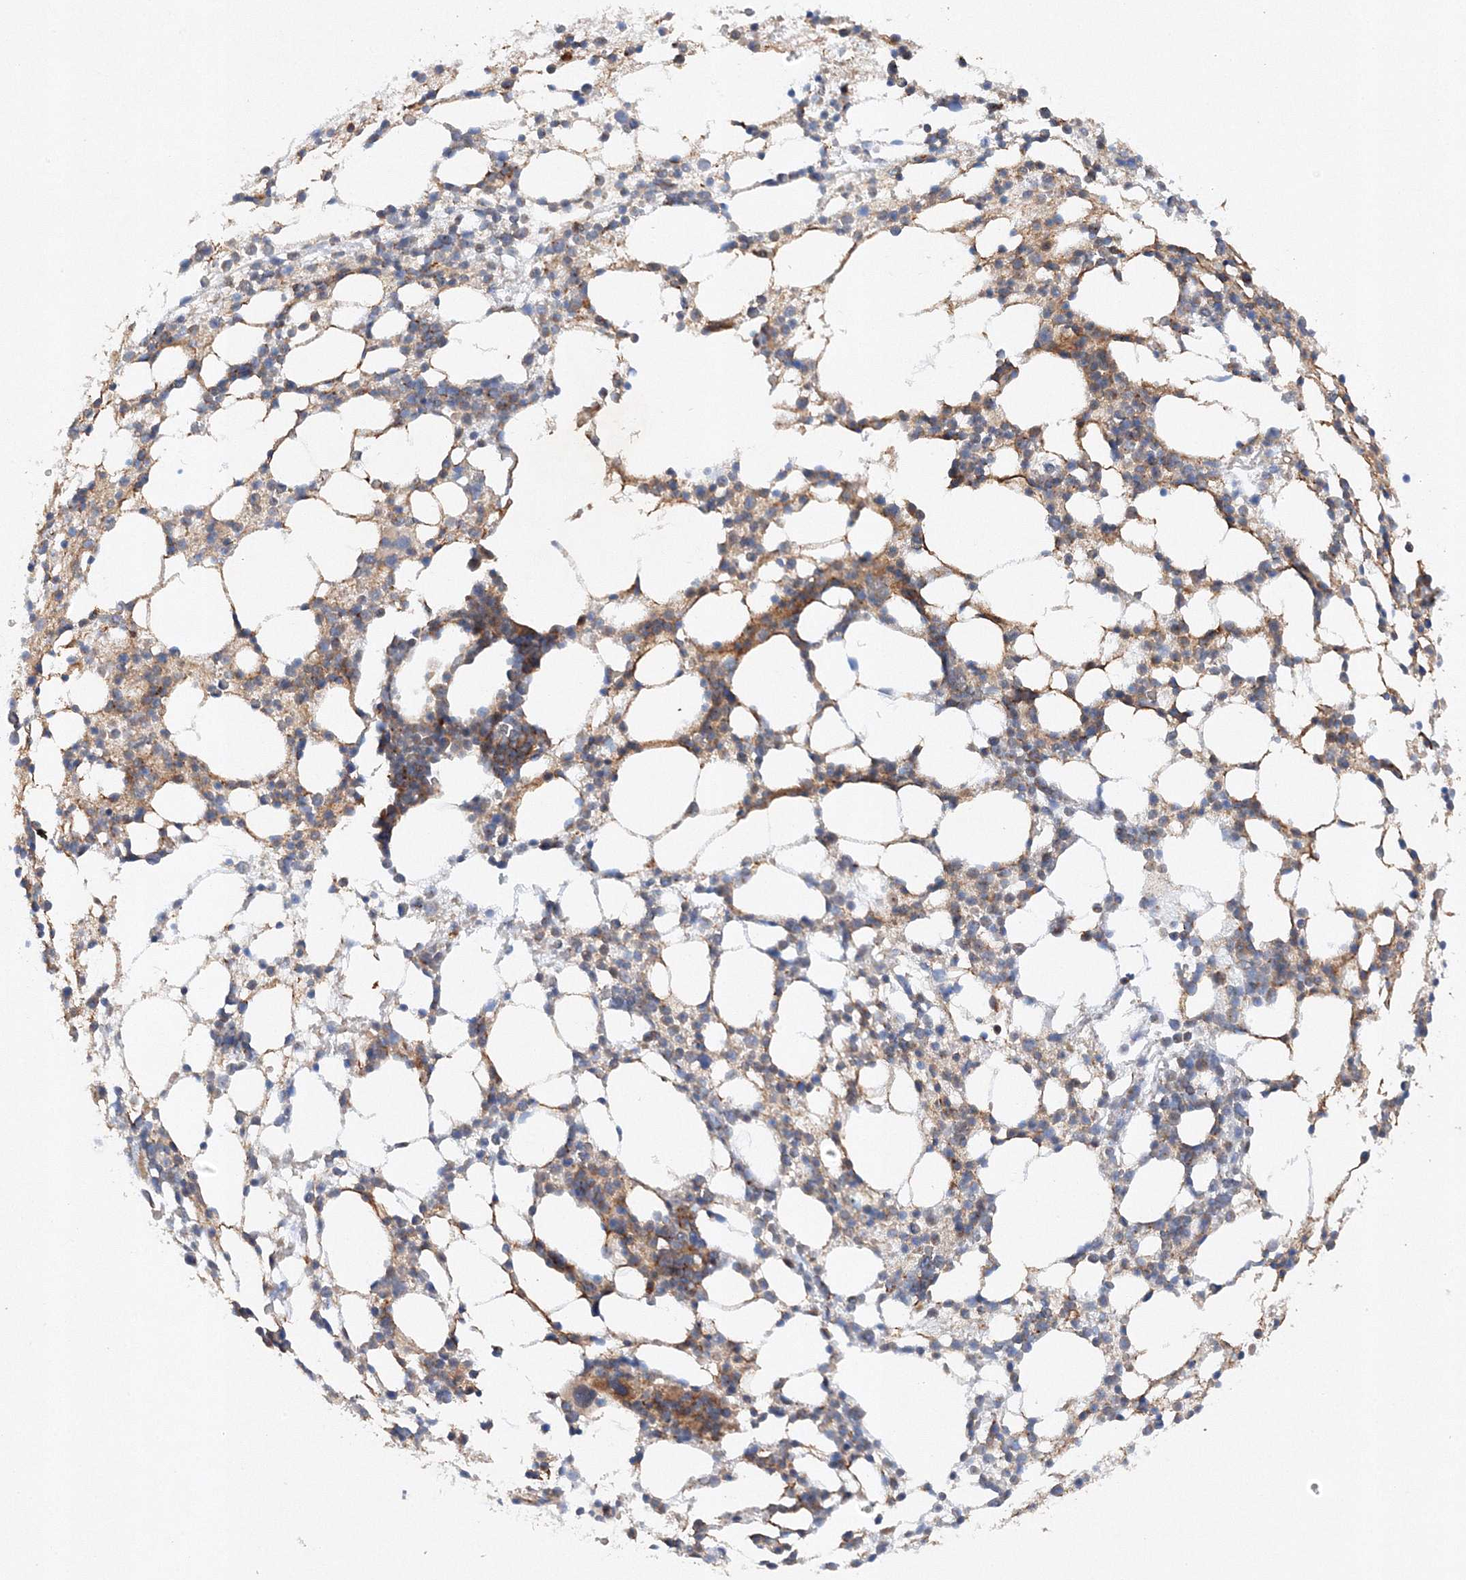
{"staining": {"intensity": "moderate", "quantity": "<25%", "location": "cytoplasmic/membranous"}, "tissue": "bone marrow", "cell_type": "Hematopoietic cells", "image_type": "normal", "snomed": [{"axis": "morphology", "description": "Normal tissue, NOS"}, {"axis": "topography", "description": "Bone marrow"}], "caption": "Unremarkable bone marrow demonstrates moderate cytoplasmic/membranous positivity in approximately <25% of hematopoietic cells, visualized by immunohistochemistry.", "gene": "SLC36A1", "patient": {"sex": "female", "age": 57}}